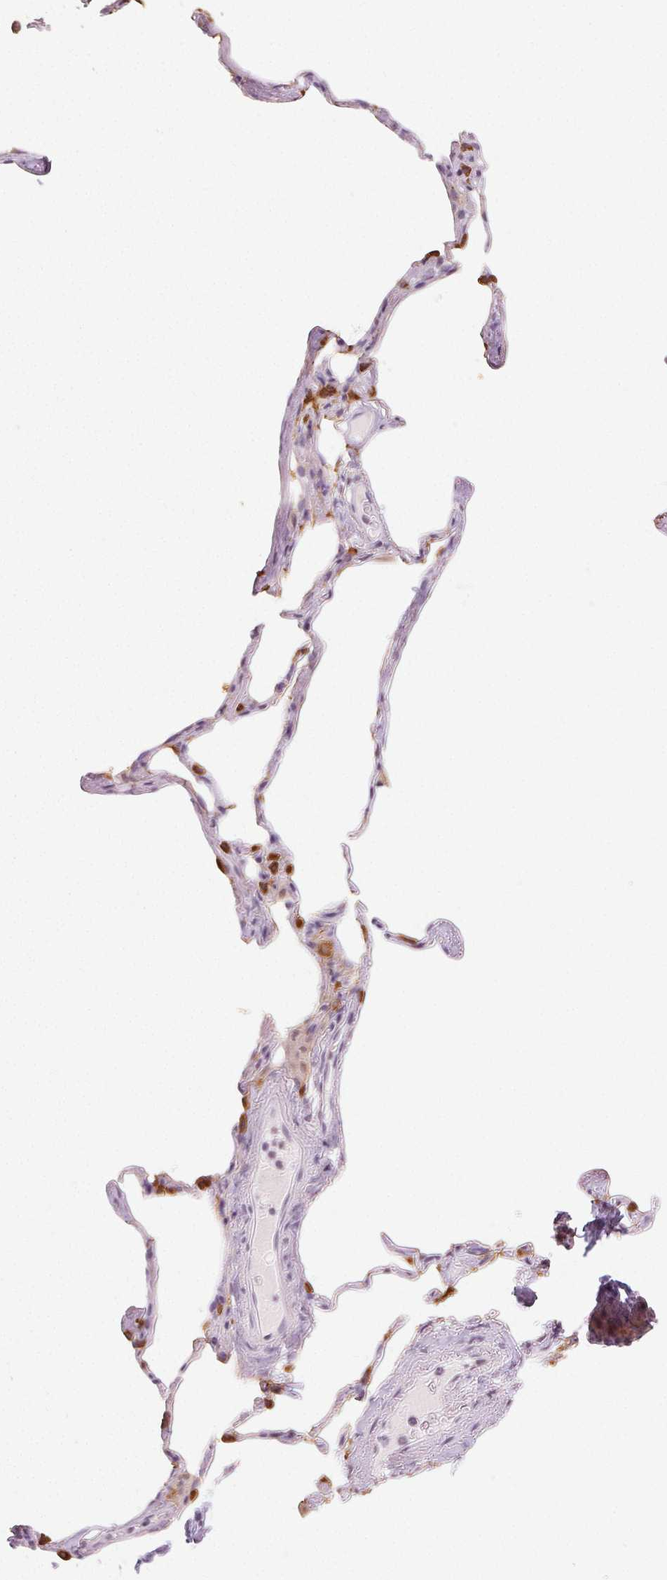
{"staining": {"intensity": "strong", "quantity": "25%-75%", "location": "cytoplasmic/membranous"}, "tissue": "lung", "cell_type": "Alveolar cells", "image_type": "normal", "snomed": [{"axis": "morphology", "description": "Normal tissue, NOS"}, {"axis": "topography", "description": "Lung"}], "caption": "This is an image of IHC staining of benign lung, which shows strong staining in the cytoplasmic/membranous of alveolar cells.", "gene": "SFTPD", "patient": {"sex": "male", "age": 65}}